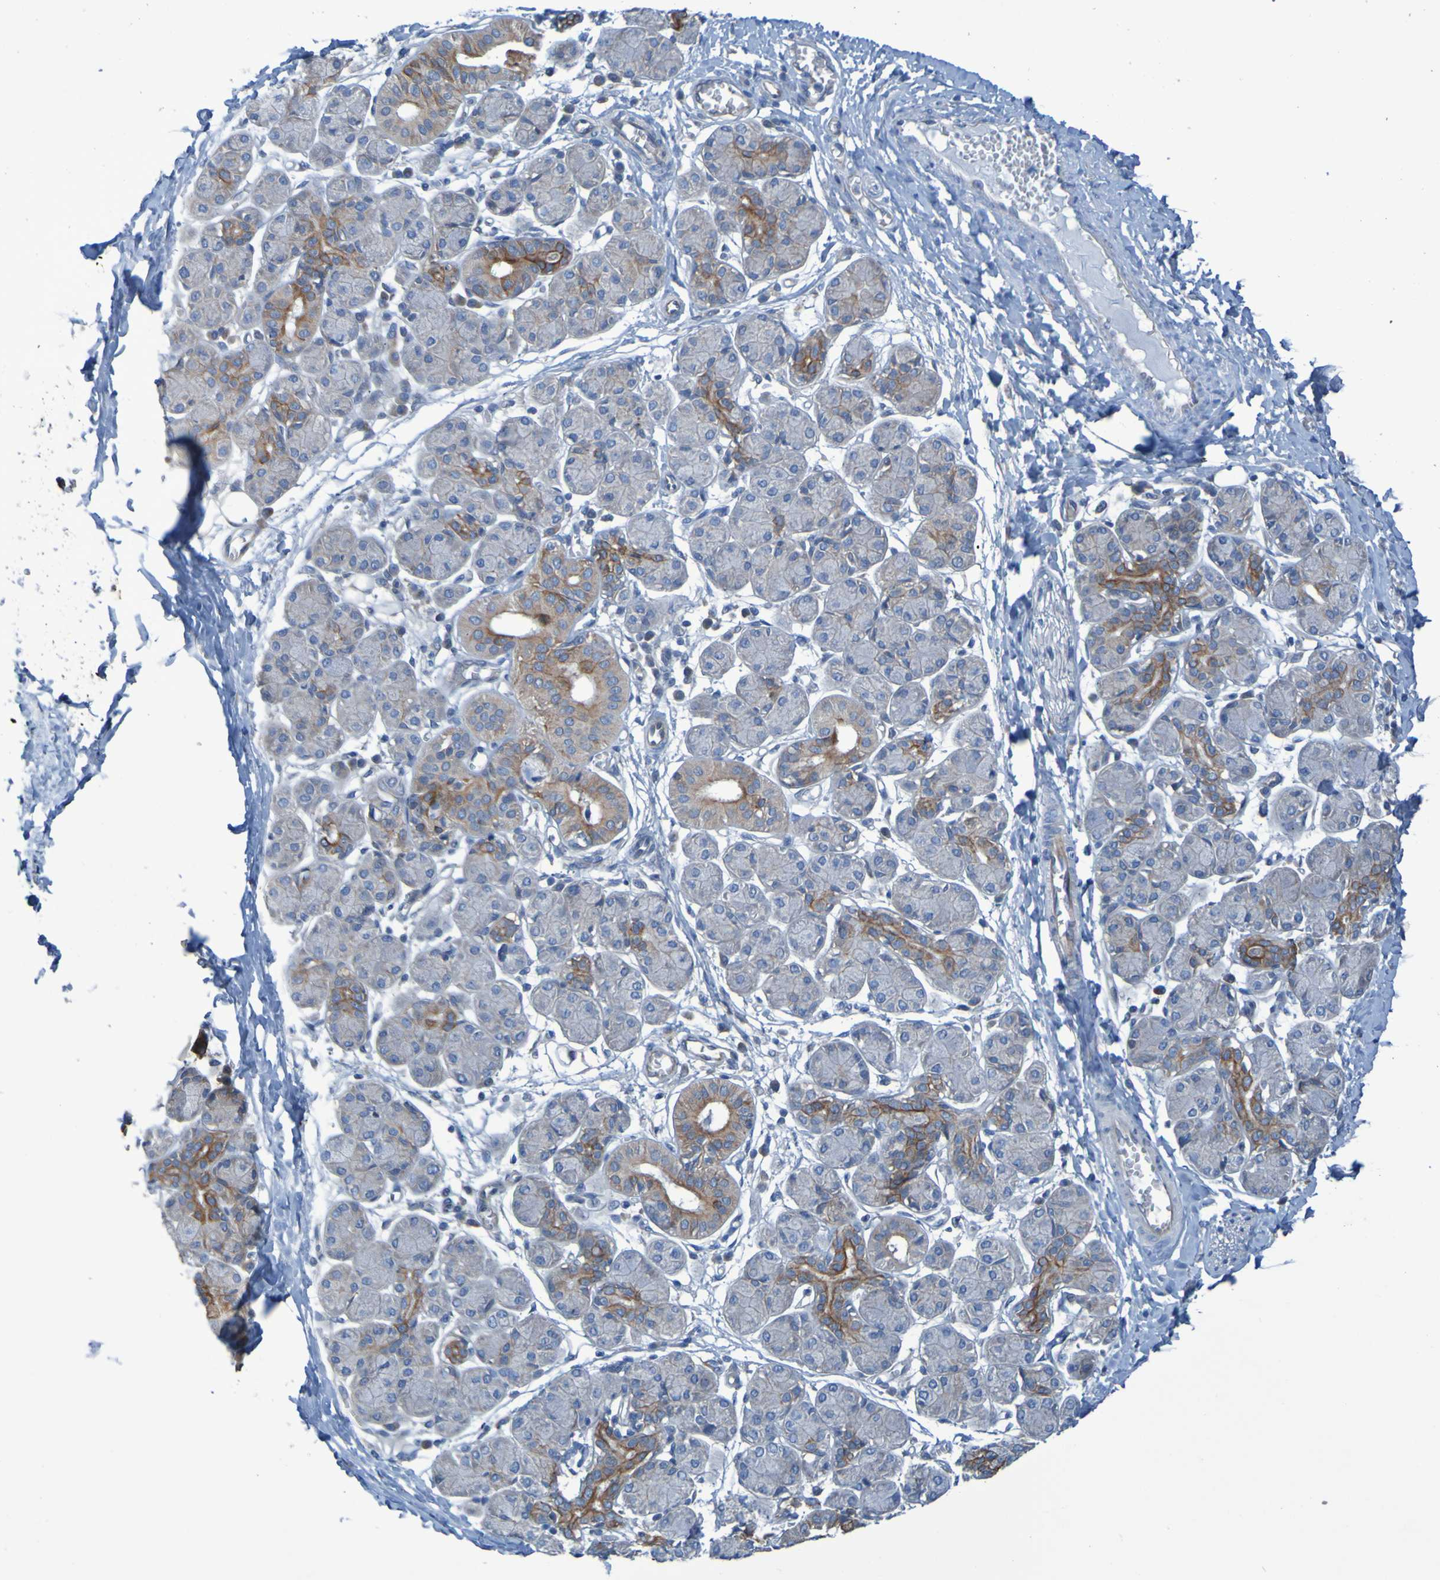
{"staining": {"intensity": "moderate", "quantity": "25%-75%", "location": "cytoplasmic/membranous"}, "tissue": "salivary gland", "cell_type": "Glandular cells", "image_type": "normal", "snomed": [{"axis": "morphology", "description": "Normal tissue, NOS"}, {"axis": "morphology", "description": "Inflammation, NOS"}, {"axis": "topography", "description": "Lymph node"}, {"axis": "topography", "description": "Salivary gland"}], "caption": "Salivary gland was stained to show a protein in brown. There is medium levels of moderate cytoplasmic/membranous staining in about 25%-75% of glandular cells. (brown staining indicates protein expression, while blue staining denotes nuclei).", "gene": "NPRL3", "patient": {"sex": "male", "age": 3}}